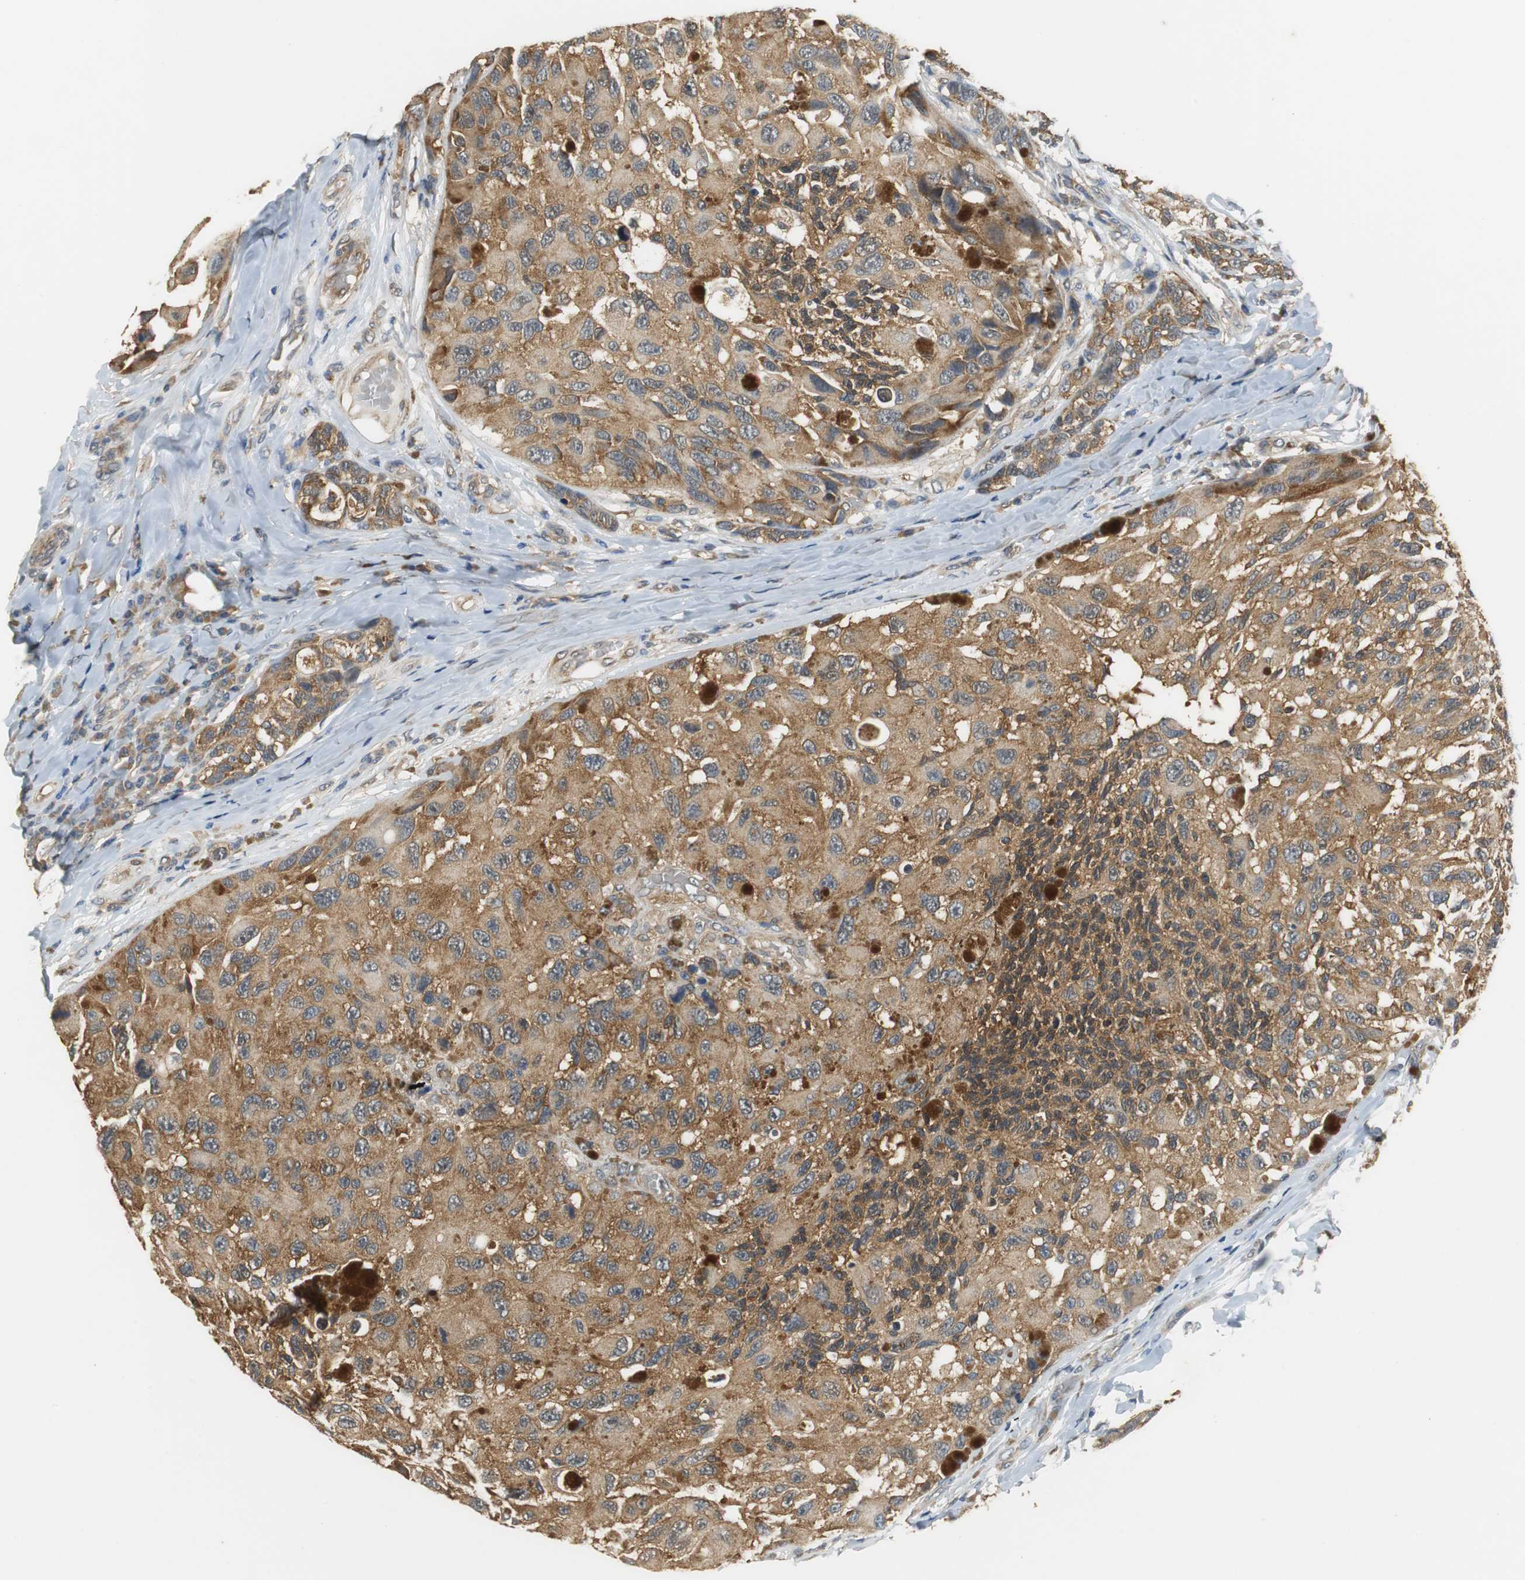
{"staining": {"intensity": "moderate", "quantity": ">75%", "location": "cytoplasmic/membranous"}, "tissue": "melanoma", "cell_type": "Tumor cells", "image_type": "cancer", "snomed": [{"axis": "morphology", "description": "Malignant melanoma, NOS"}, {"axis": "topography", "description": "Skin"}], "caption": "The immunohistochemical stain shows moderate cytoplasmic/membranous expression in tumor cells of melanoma tissue.", "gene": "UBQLN2", "patient": {"sex": "female", "age": 73}}